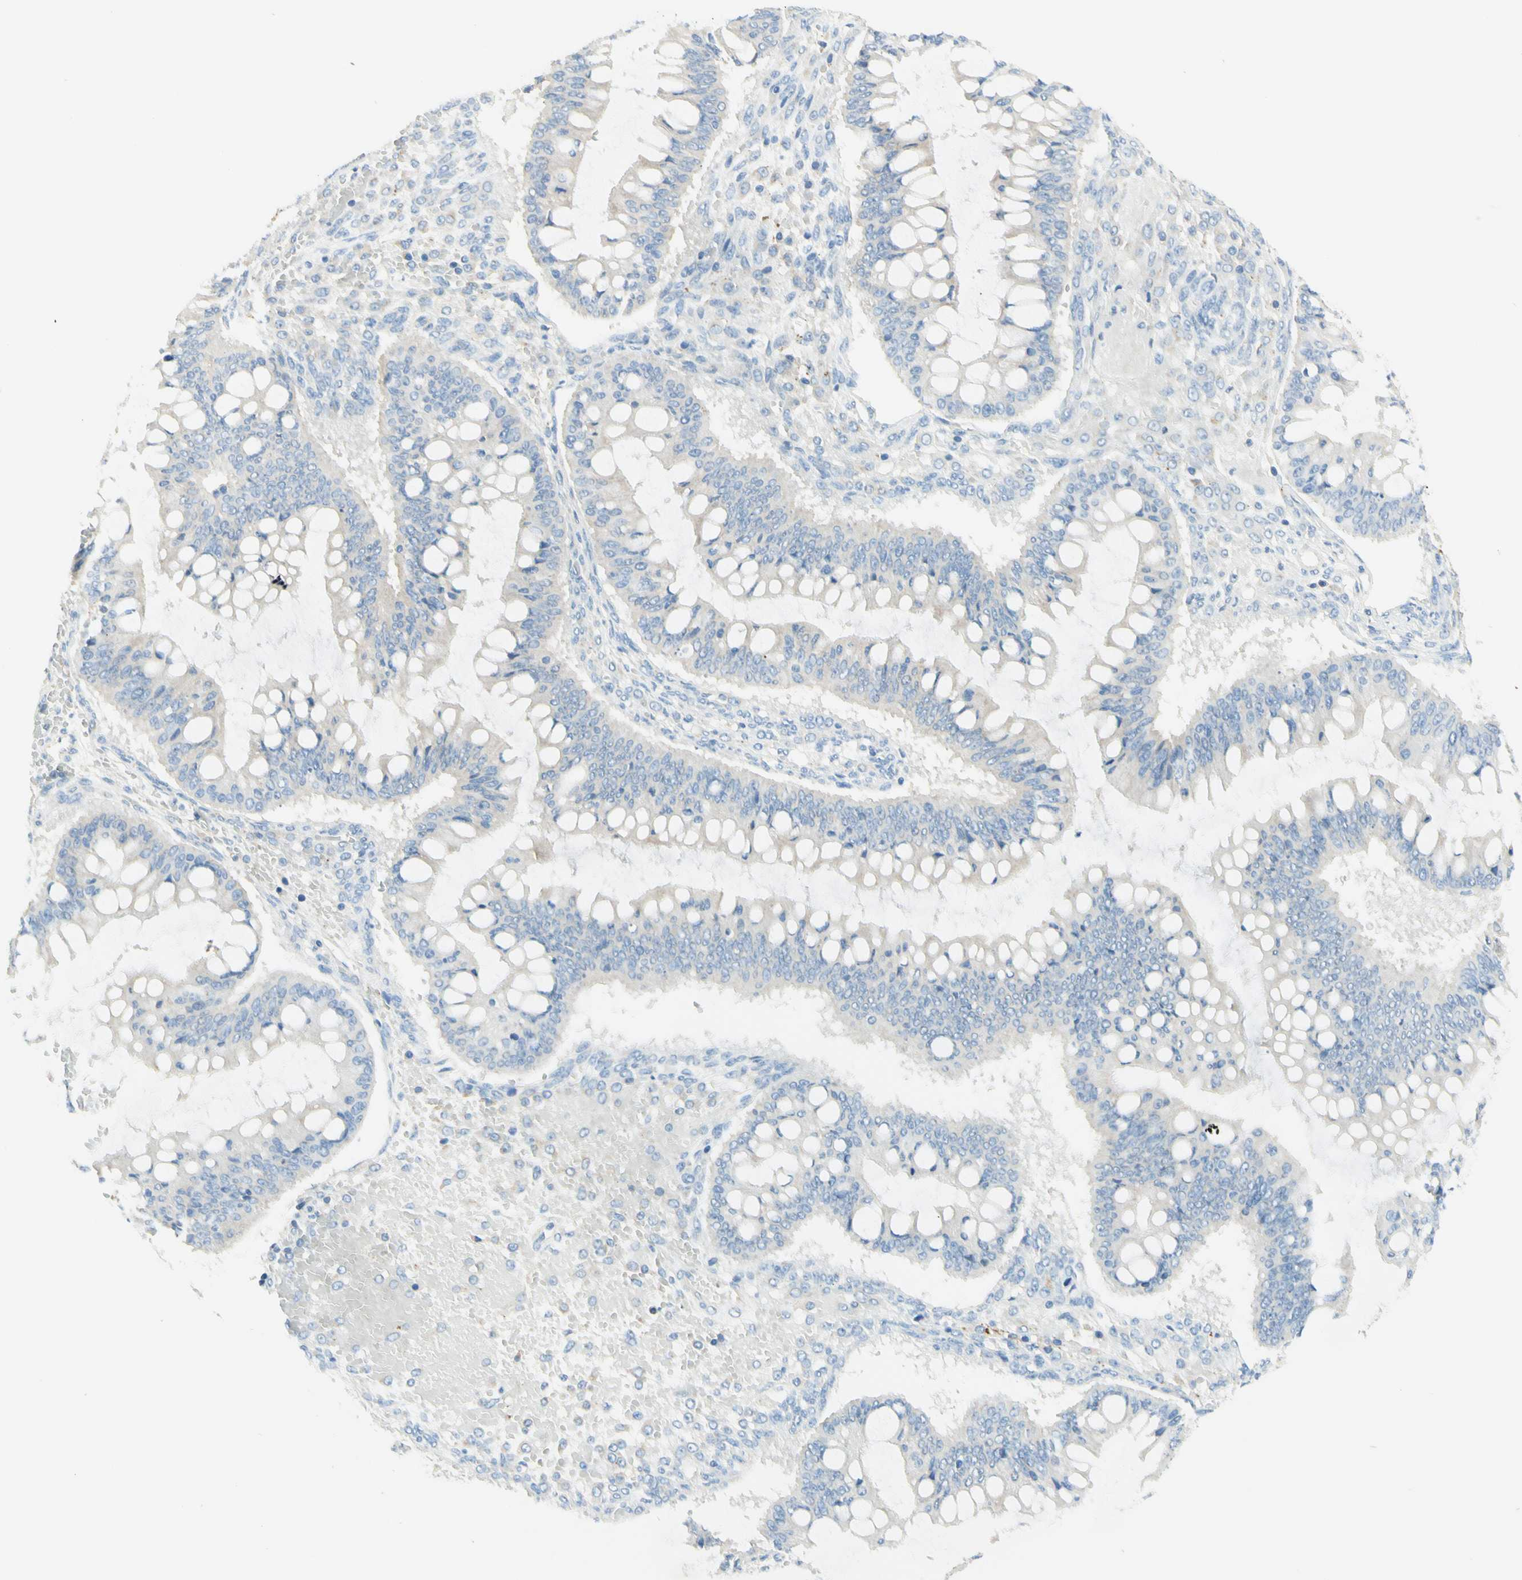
{"staining": {"intensity": "negative", "quantity": "none", "location": "none"}, "tissue": "ovarian cancer", "cell_type": "Tumor cells", "image_type": "cancer", "snomed": [{"axis": "morphology", "description": "Cystadenocarcinoma, mucinous, NOS"}, {"axis": "topography", "description": "Ovary"}], "caption": "Human mucinous cystadenocarcinoma (ovarian) stained for a protein using IHC demonstrates no staining in tumor cells.", "gene": "ARMC10", "patient": {"sex": "female", "age": 73}}